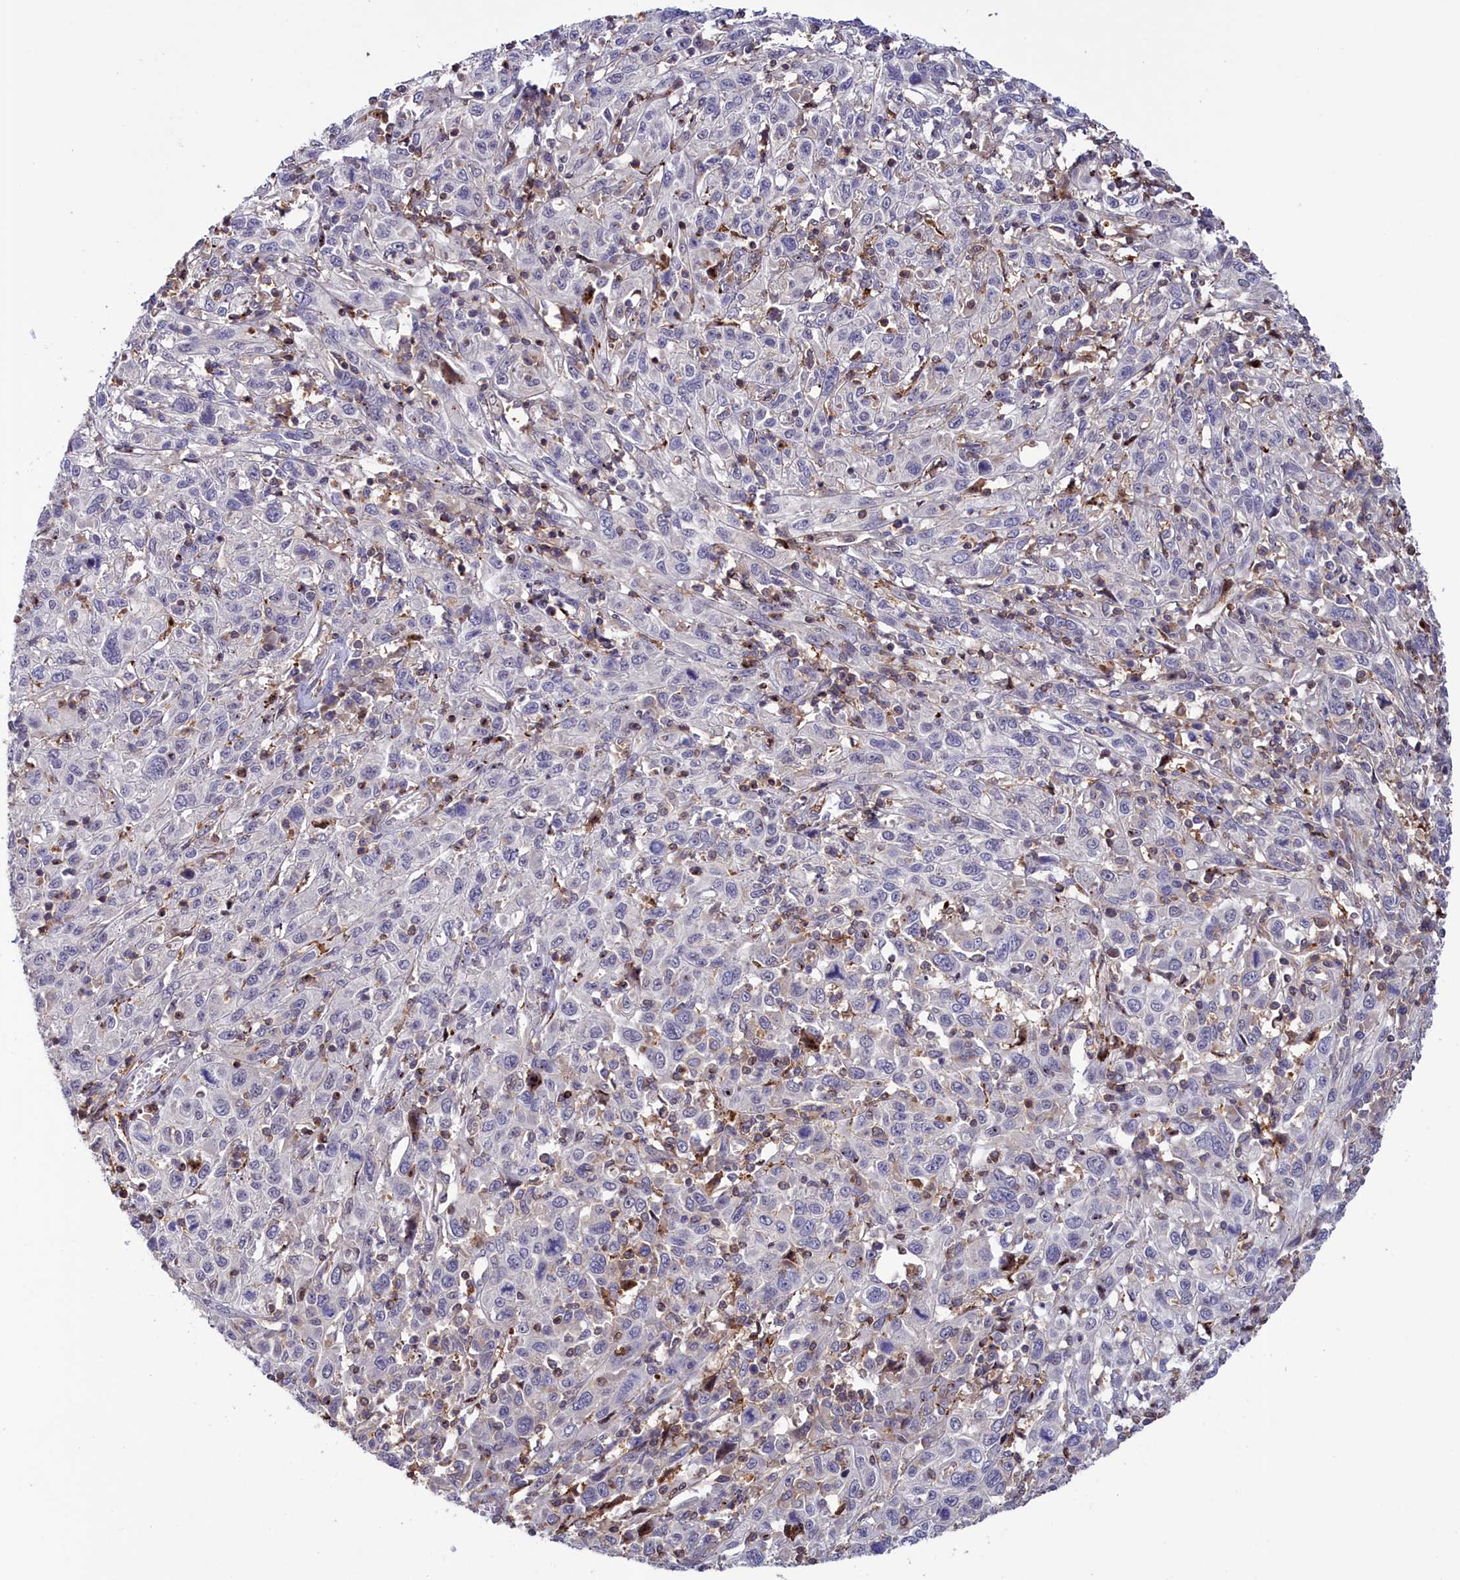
{"staining": {"intensity": "negative", "quantity": "none", "location": "none"}, "tissue": "cervical cancer", "cell_type": "Tumor cells", "image_type": "cancer", "snomed": [{"axis": "morphology", "description": "Squamous cell carcinoma, NOS"}, {"axis": "topography", "description": "Cervix"}], "caption": "This image is of squamous cell carcinoma (cervical) stained with immunohistochemistry to label a protein in brown with the nuclei are counter-stained blue. There is no positivity in tumor cells.", "gene": "NEURL4", "patient": {"sex": "female", "age": 46}}